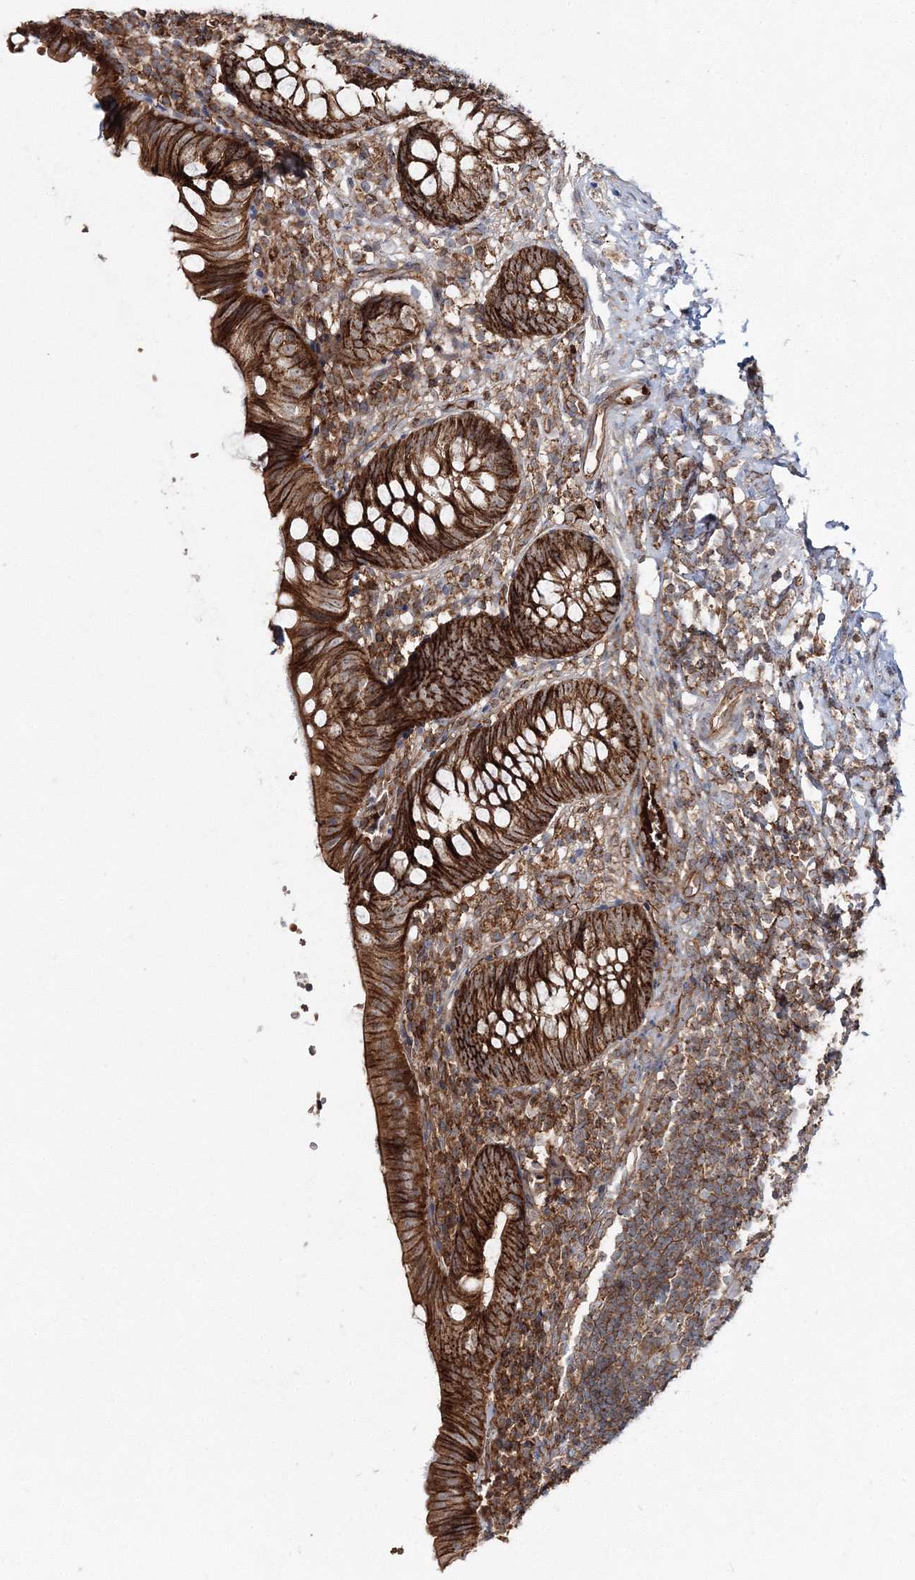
{"staining": {"intensity": "strong", "quantity": ">75%", "location": "cytoplasmic/membranous"}, "tissue": "appendix", "cell_type": "Glandular cells", "image_type": "normal", "snomed": [{"axis": "morphology", "description": "Normal tissue, NOS"}, {"axis": "topography", "description": "Appendix"}], "caption": "Human appendix stained with a protein marker displays strong staining in glandular cells.", "gene": "PCBD2", "patient": {"sex": "male", "age": 8}}